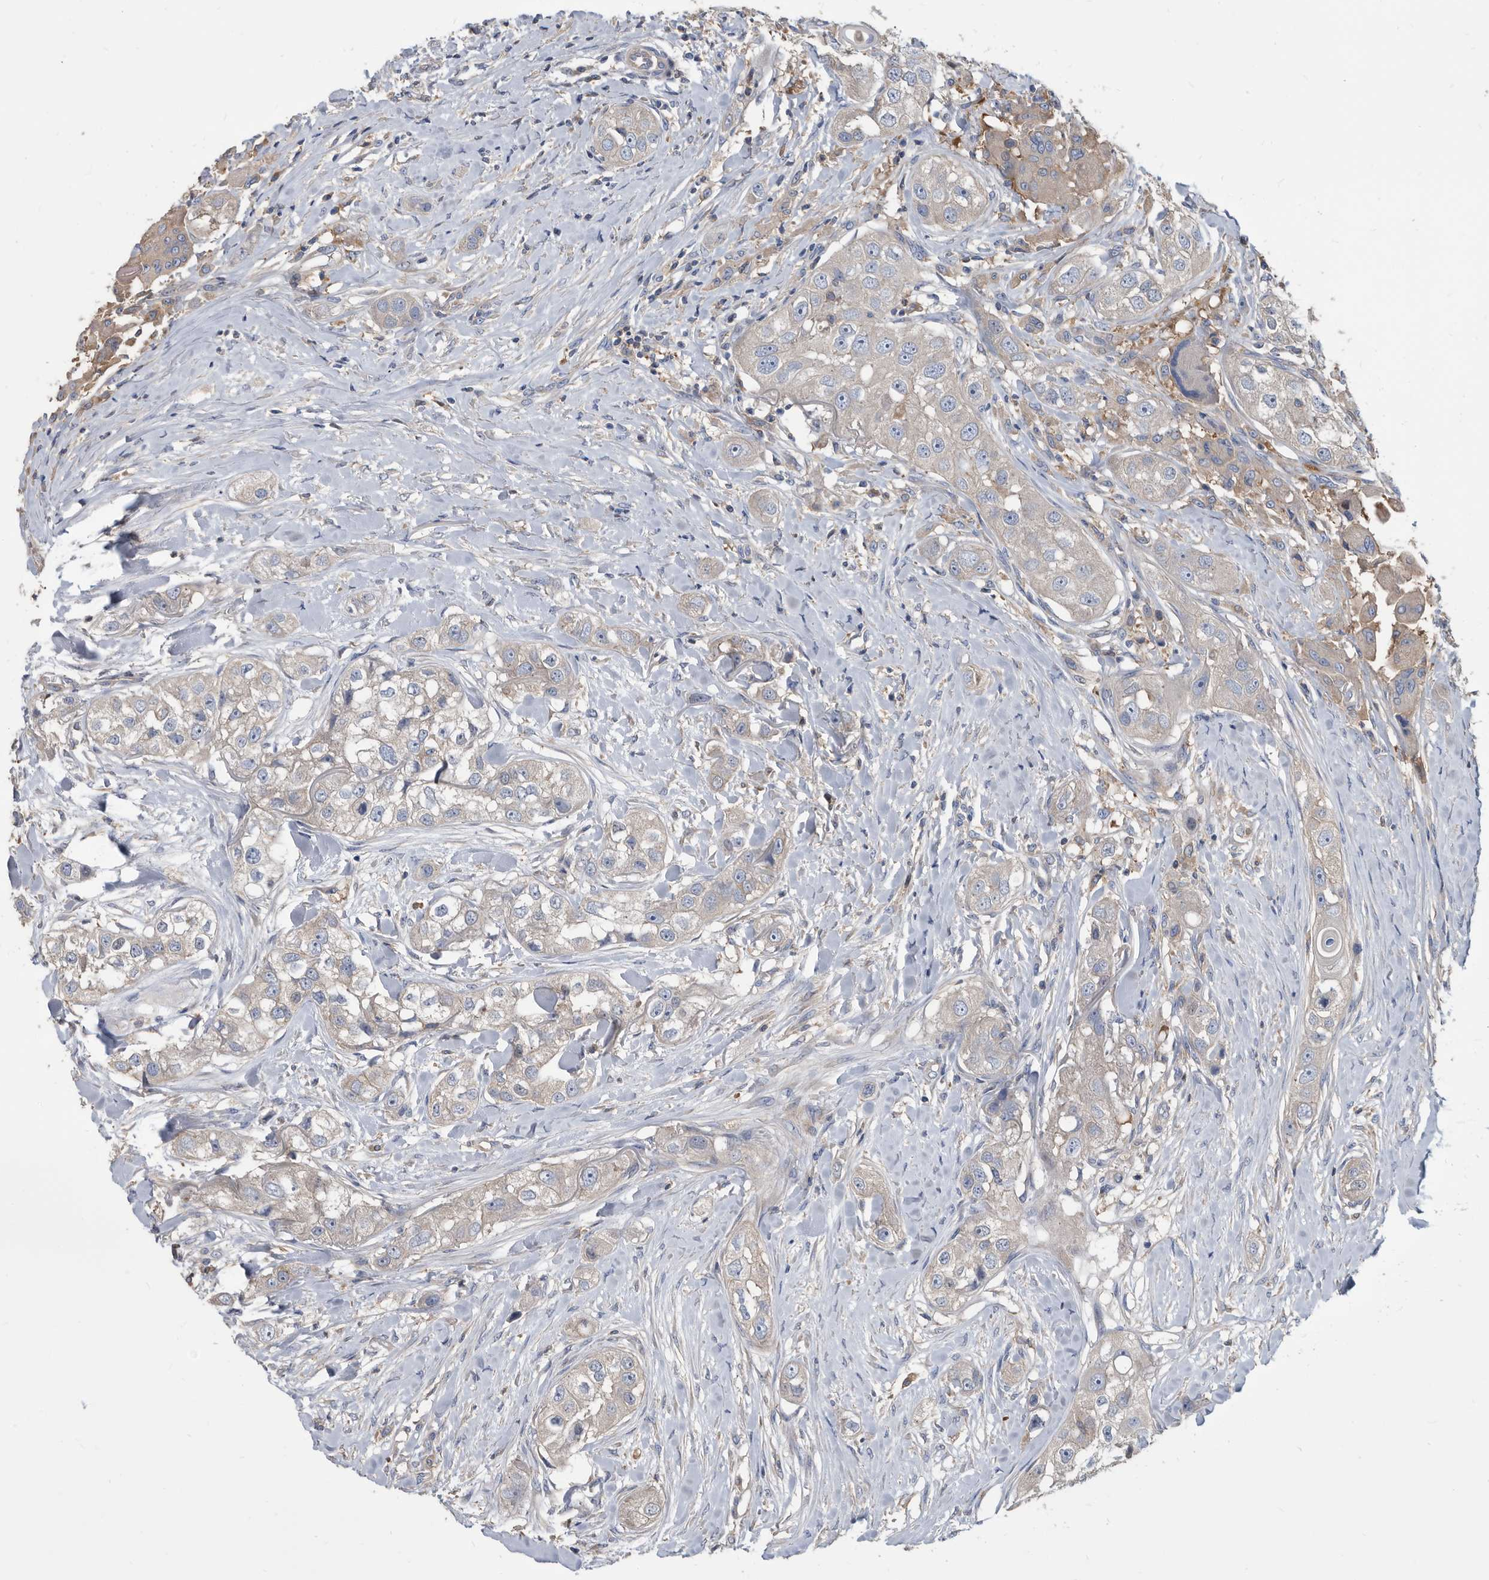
{"staining": {"intensity": "weak", "quantity": "<25%", "location": "cytoplasmic/membranous"}, "tissue": "head and neck cancer", "cell_type": "Tumor cells", "image_type": "cancer", "snomed": [{"axis": "morphology", "description": "Normal tissue, NOS"}, {"axis": "morphology", "description": "Squamous cell carcinoma, NOS"}, {"axis": "topography", "description": "Skeletal muscle"}, {"axis": "topography", "description": "Head-Neck"}], "caption": "An immunohistochemistry (IHC) photomicrograph of head and neck cancer is shown. There is no staining in tumor cells of head and neck cancer.", "gene": "APEH", "patient": {"sex": "male", "age": 51}}